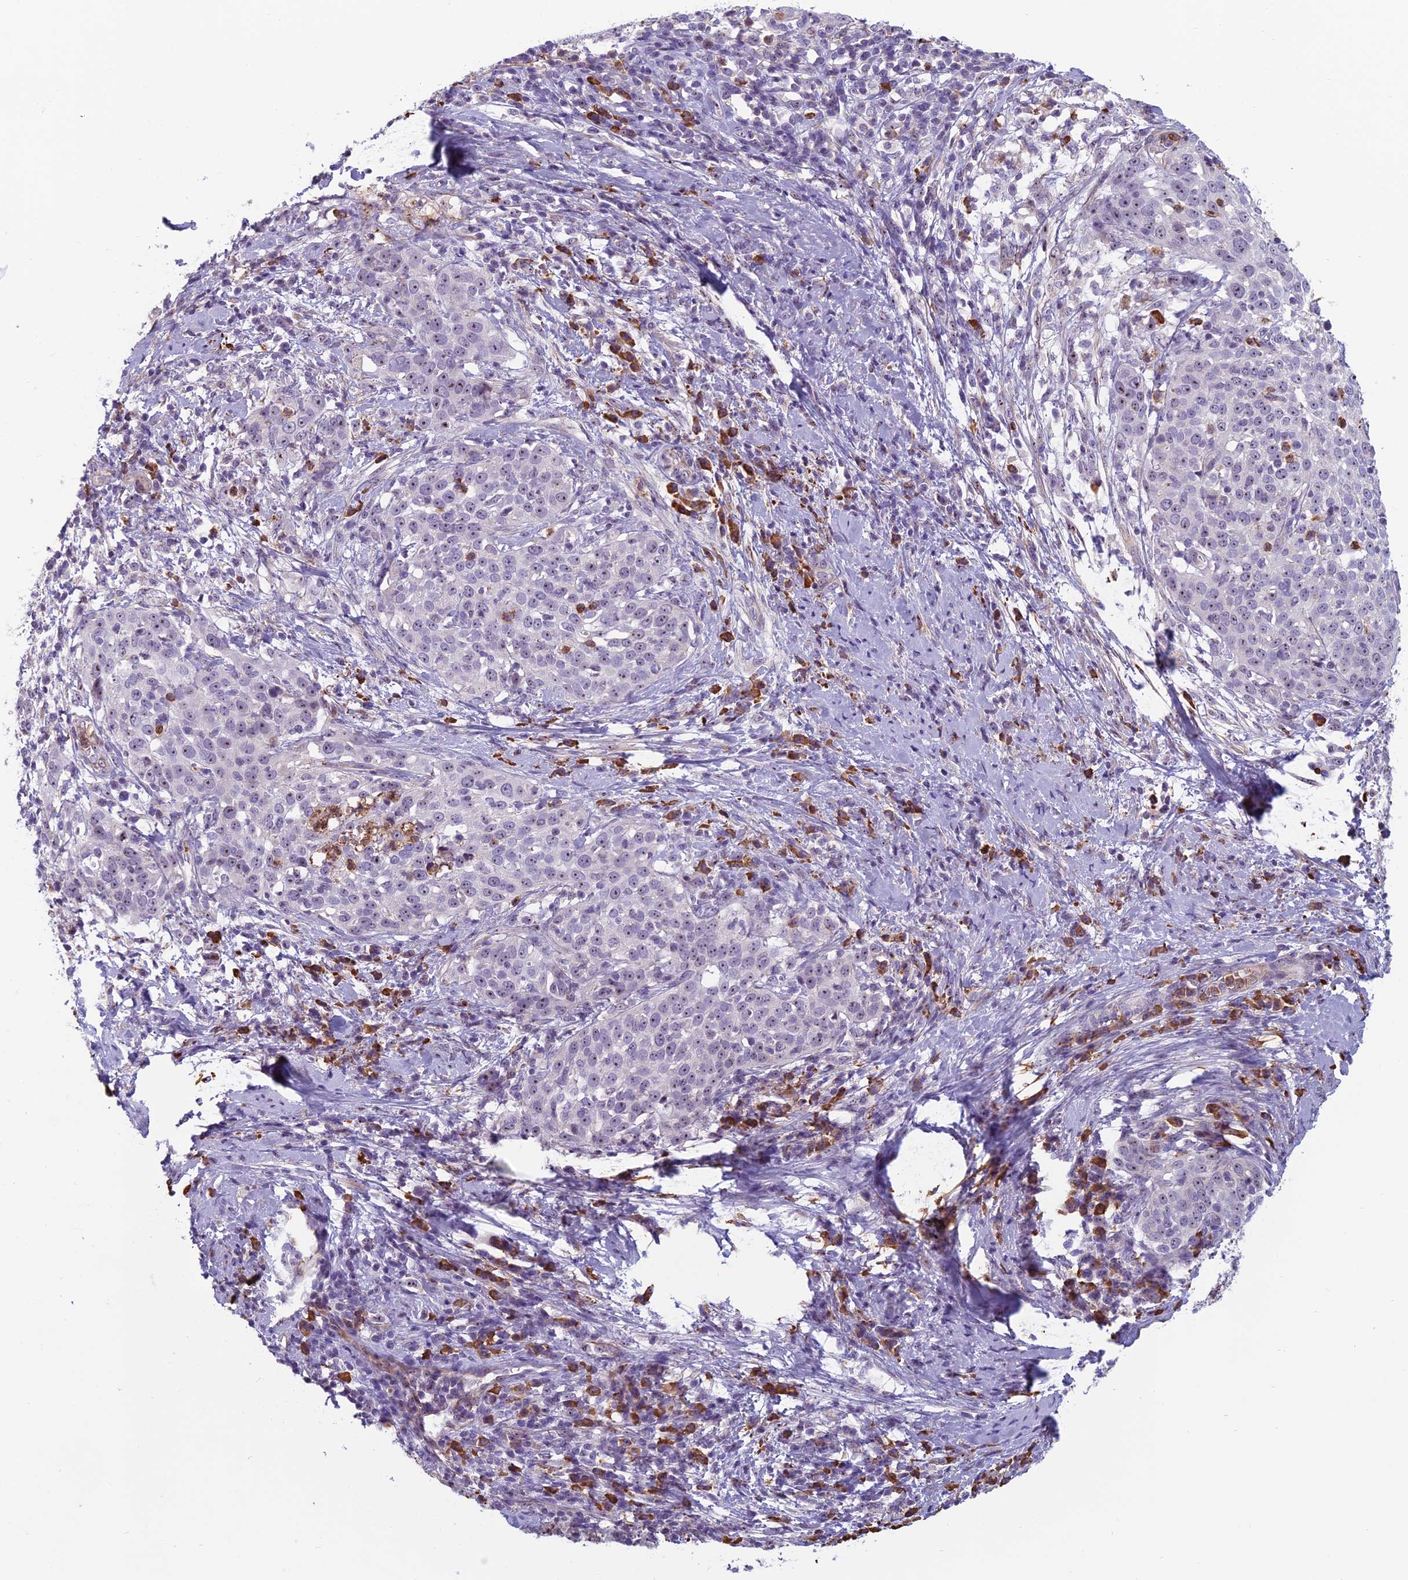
{"staining": {"intensity": "moderate", "quantity": "25%-75%", "location": "nuclear"}, "tissue": "cervical cancer", "cell_type": "Tumor cells", "image_type": "cancer", "snomed": [{"axis": "morphology", "description": "Squamous cell carcinoma, NOS"}, {"axis": "topography", "description": "Cervix"}], "caption": "An image of human cervical squamous cell carcinoma stained for a protein displays moderate nuclear brown staining in tumor cells. (IHC, brightfield microscopy, high magnification).", "gene": "NOC2L", "patient": {"sex": "female", "age": 57}}